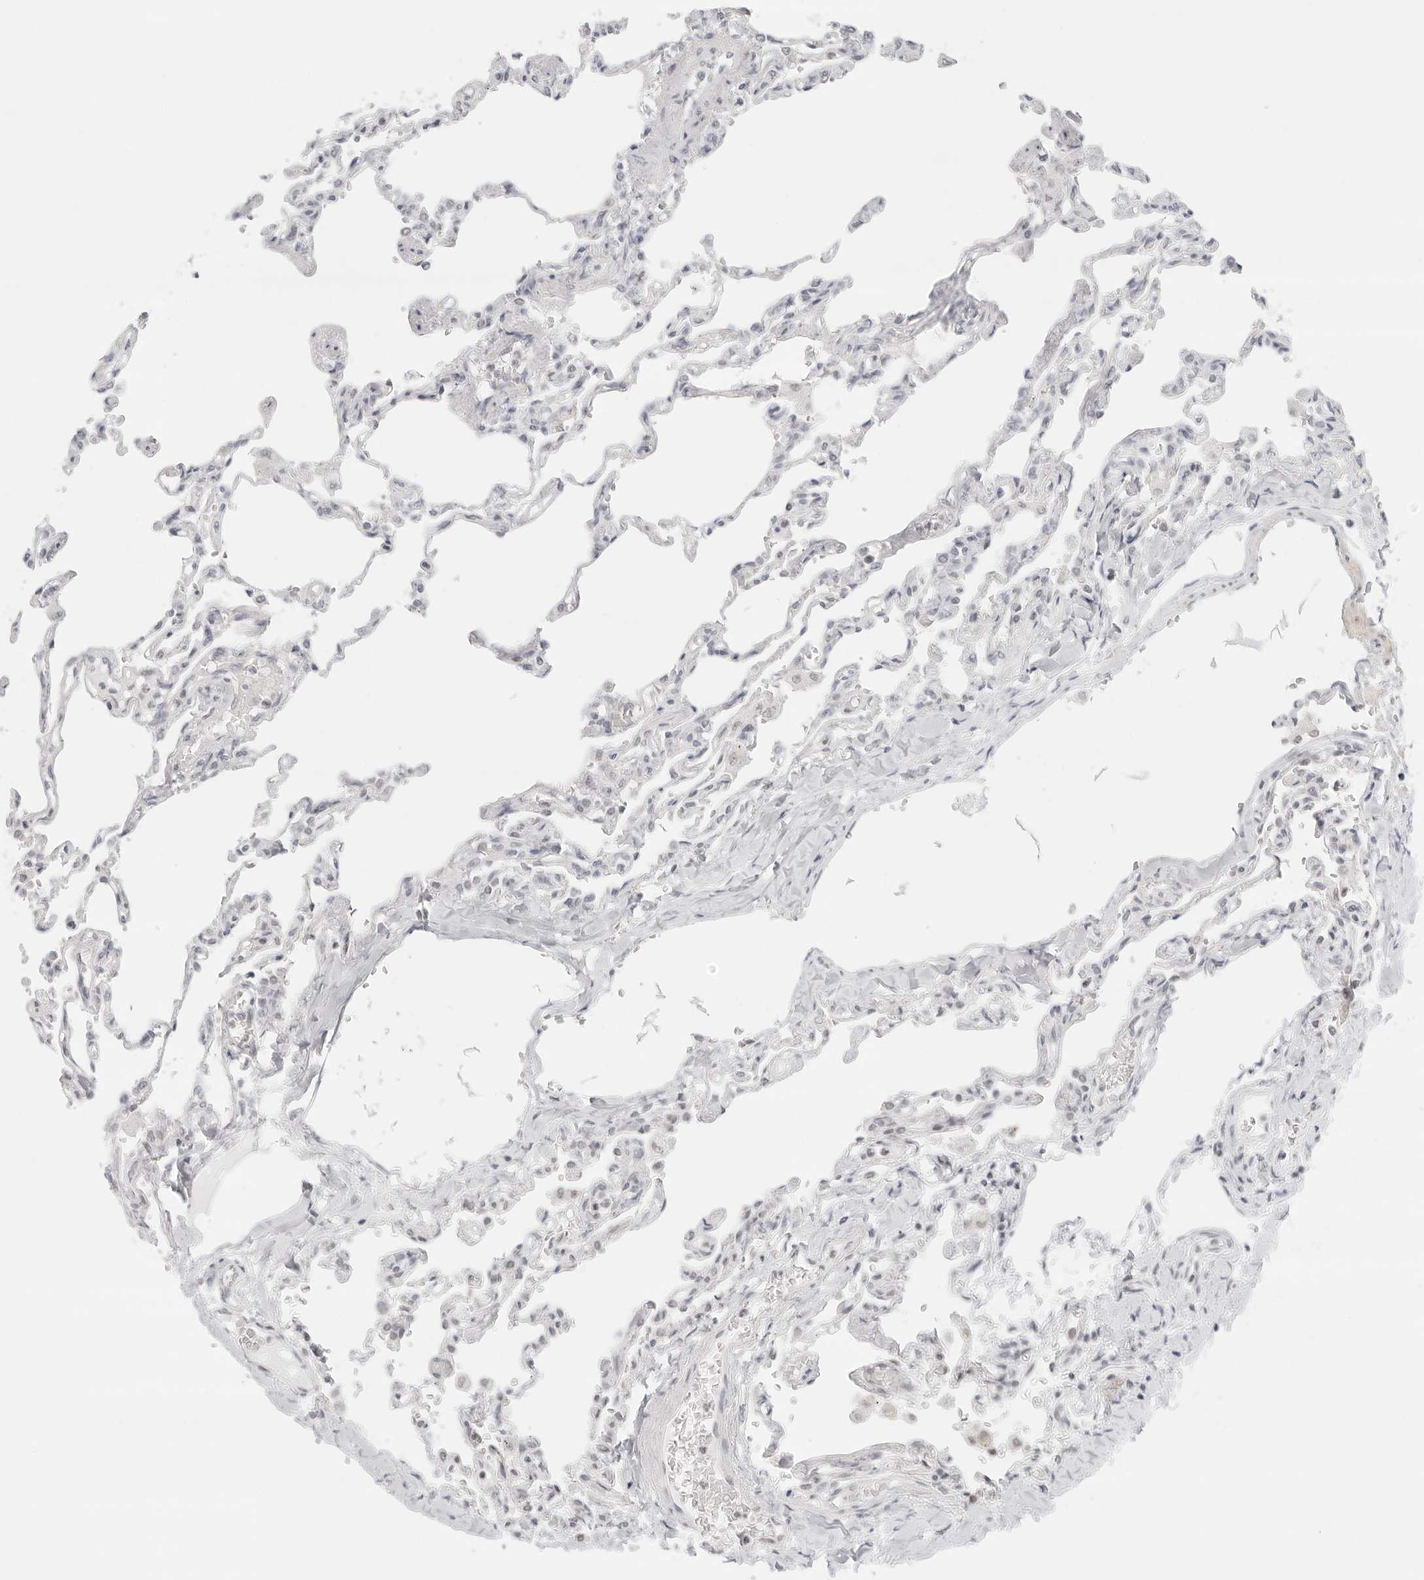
{"staining": {"intensity": "weak", "quantity": "<25%", "location": "nuclear"}, "tissue": "lung", "cell_type": "Alveolar cells", "image_type": "normal", "snomed": [{"axis": "morphology", "description": "Normal tissue, NOS"}, {"axis": "topography", "description": "Lung"}], "caption": "Benign lung was stained to show a protein in brown. There is no significant staining in alveolar cells. (Brightfield microscopy of DAB immunohistochemistry at high magnification).", "gene": "TCIM", "patient": {"sex": "male", "age": 21}}